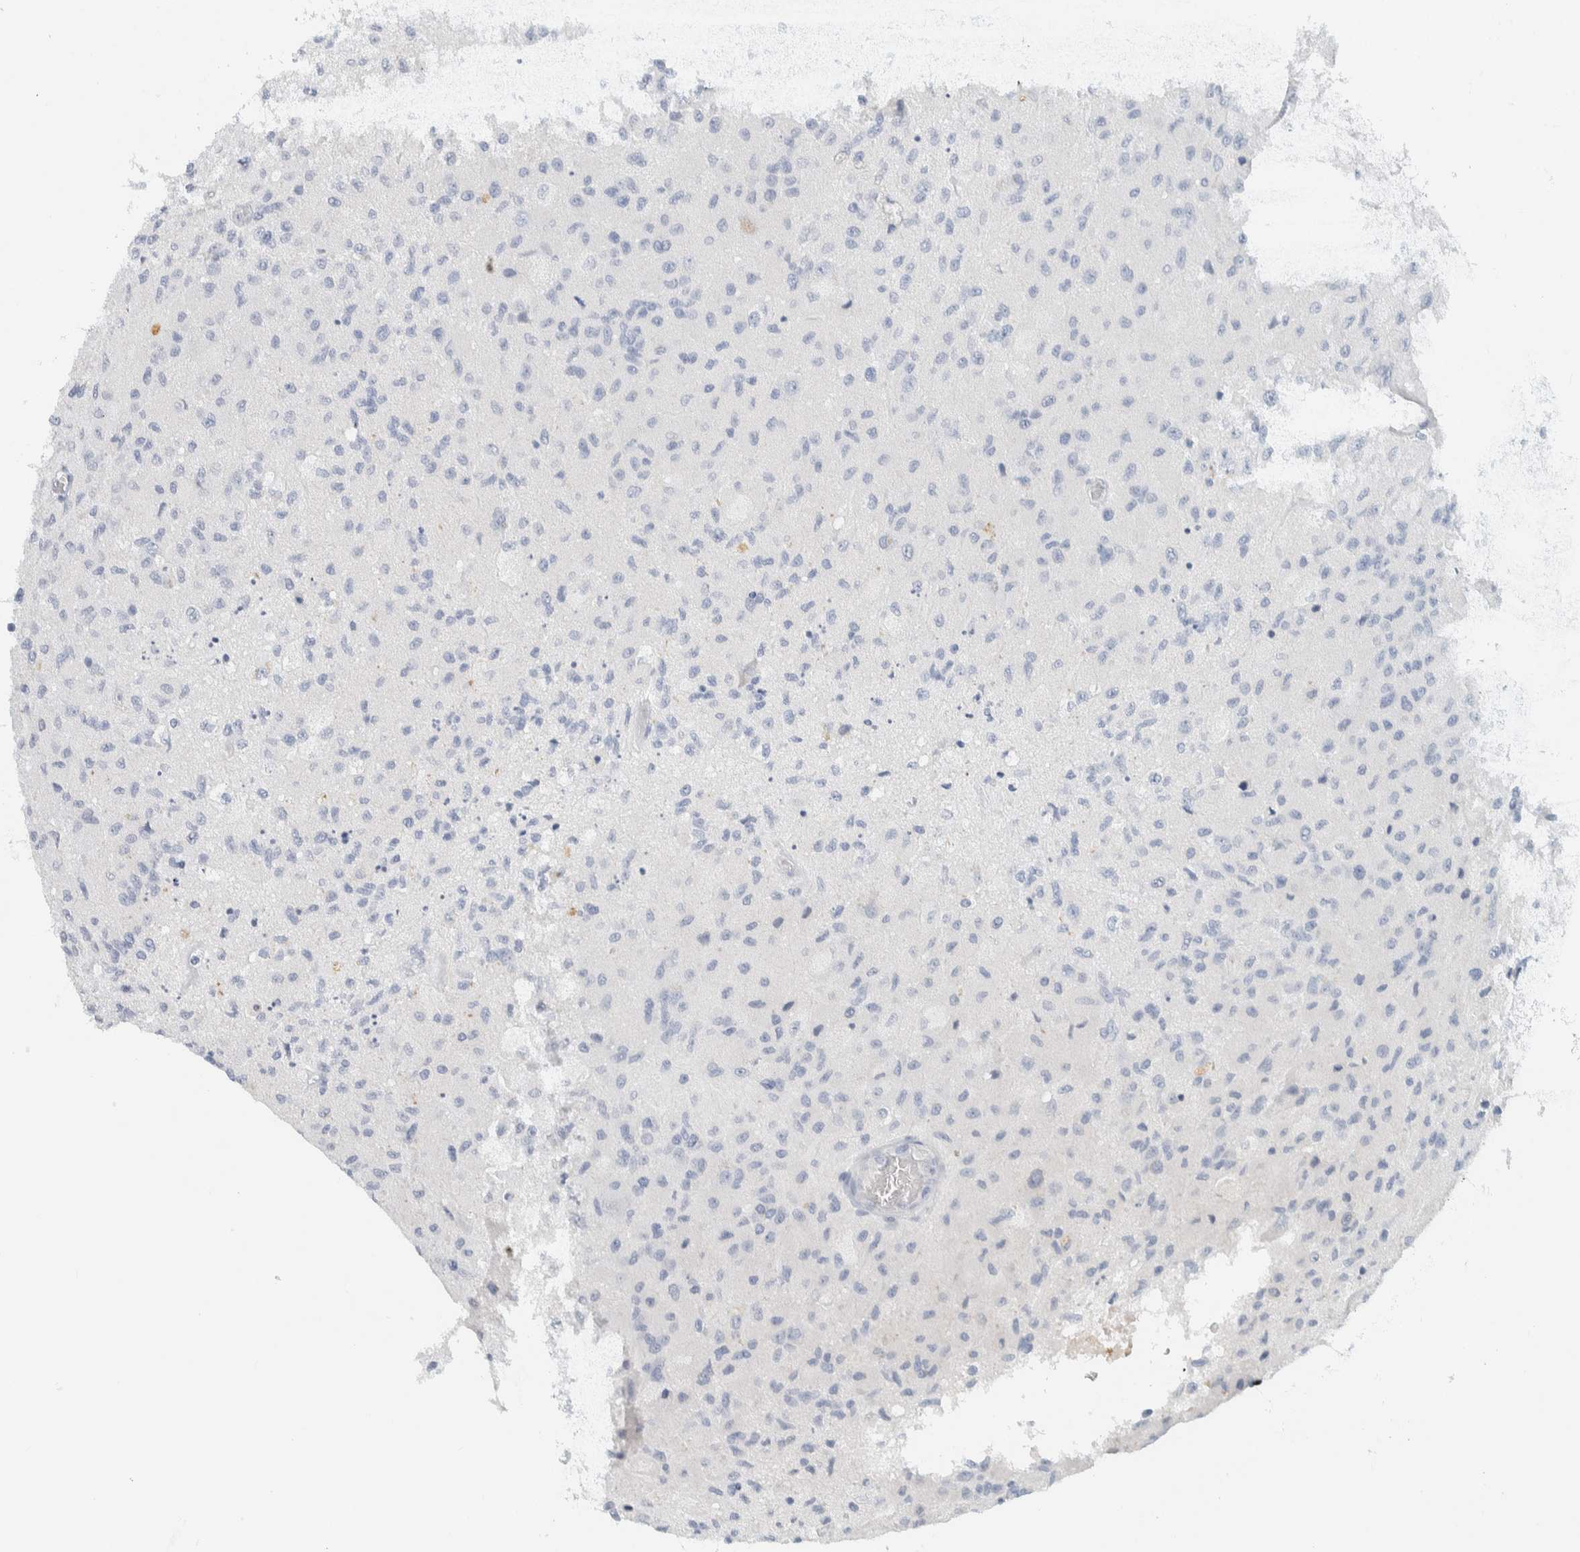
{"staining": {"intensity": "negative", "quantity": "none", "location": "none"}, "tissue": "glioma", "cell_type": "Tumor cells", "image_type": "cancer", "snomed": [{"axis": "morphology", "description": "Normal tissue, NOS"}, {"axis": "morphology", "description": "Glioma, malignant, High grade"}, {"axis": "topography", "description": "Cerebral cortex"}], "caption": "Glioma was stained to show a protein in brown. There is no significant expression in tumor cells.", "gene": "ALOX12B", "patient": {"sex": "male", "age": 77}}